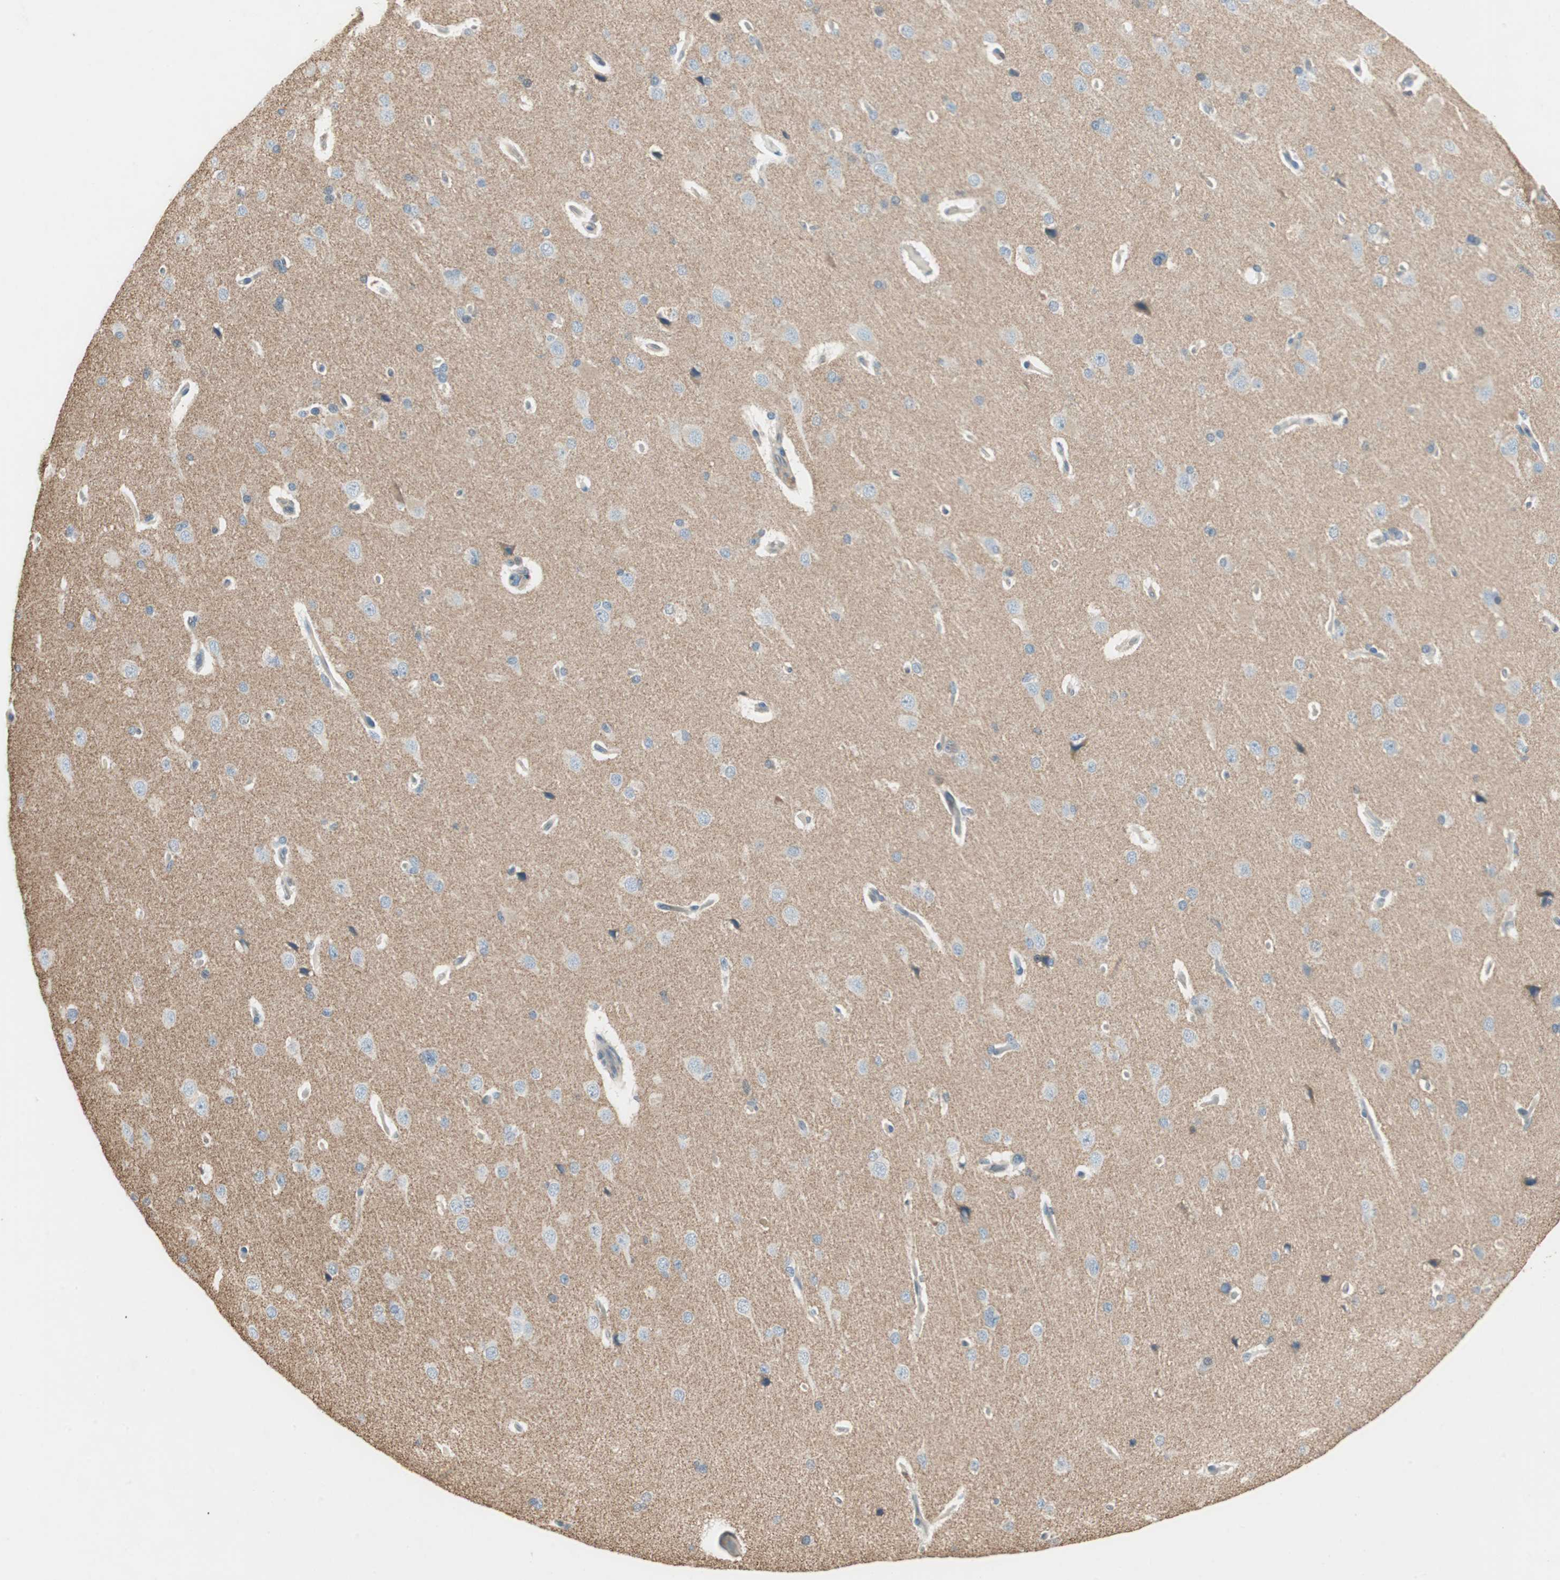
{"staining": {"intensity": "negative", "quantity": "none", "location": "none"}, "tissue": "cerebral cortex", "cell_type": "Endothelial cells", "image_type": "normal", "snomed": [{"axis": "morphology", "description": "Normal tissue, NOS"}, {"axis": "topography", "description": "Cerebral cortex"}], "caption": "DAB immunohistochemical staining of benign human cerebral cortex shows no significant positivity in endothelial cells. Brightfield microscopy of IHC stained with DAB (3,3'-diaminobenzidine) (brown) and hematoxylin (blue), captured at high magnification.", "gene": "SERPINB5", "patient": {"sex": "male", "age": 62}}